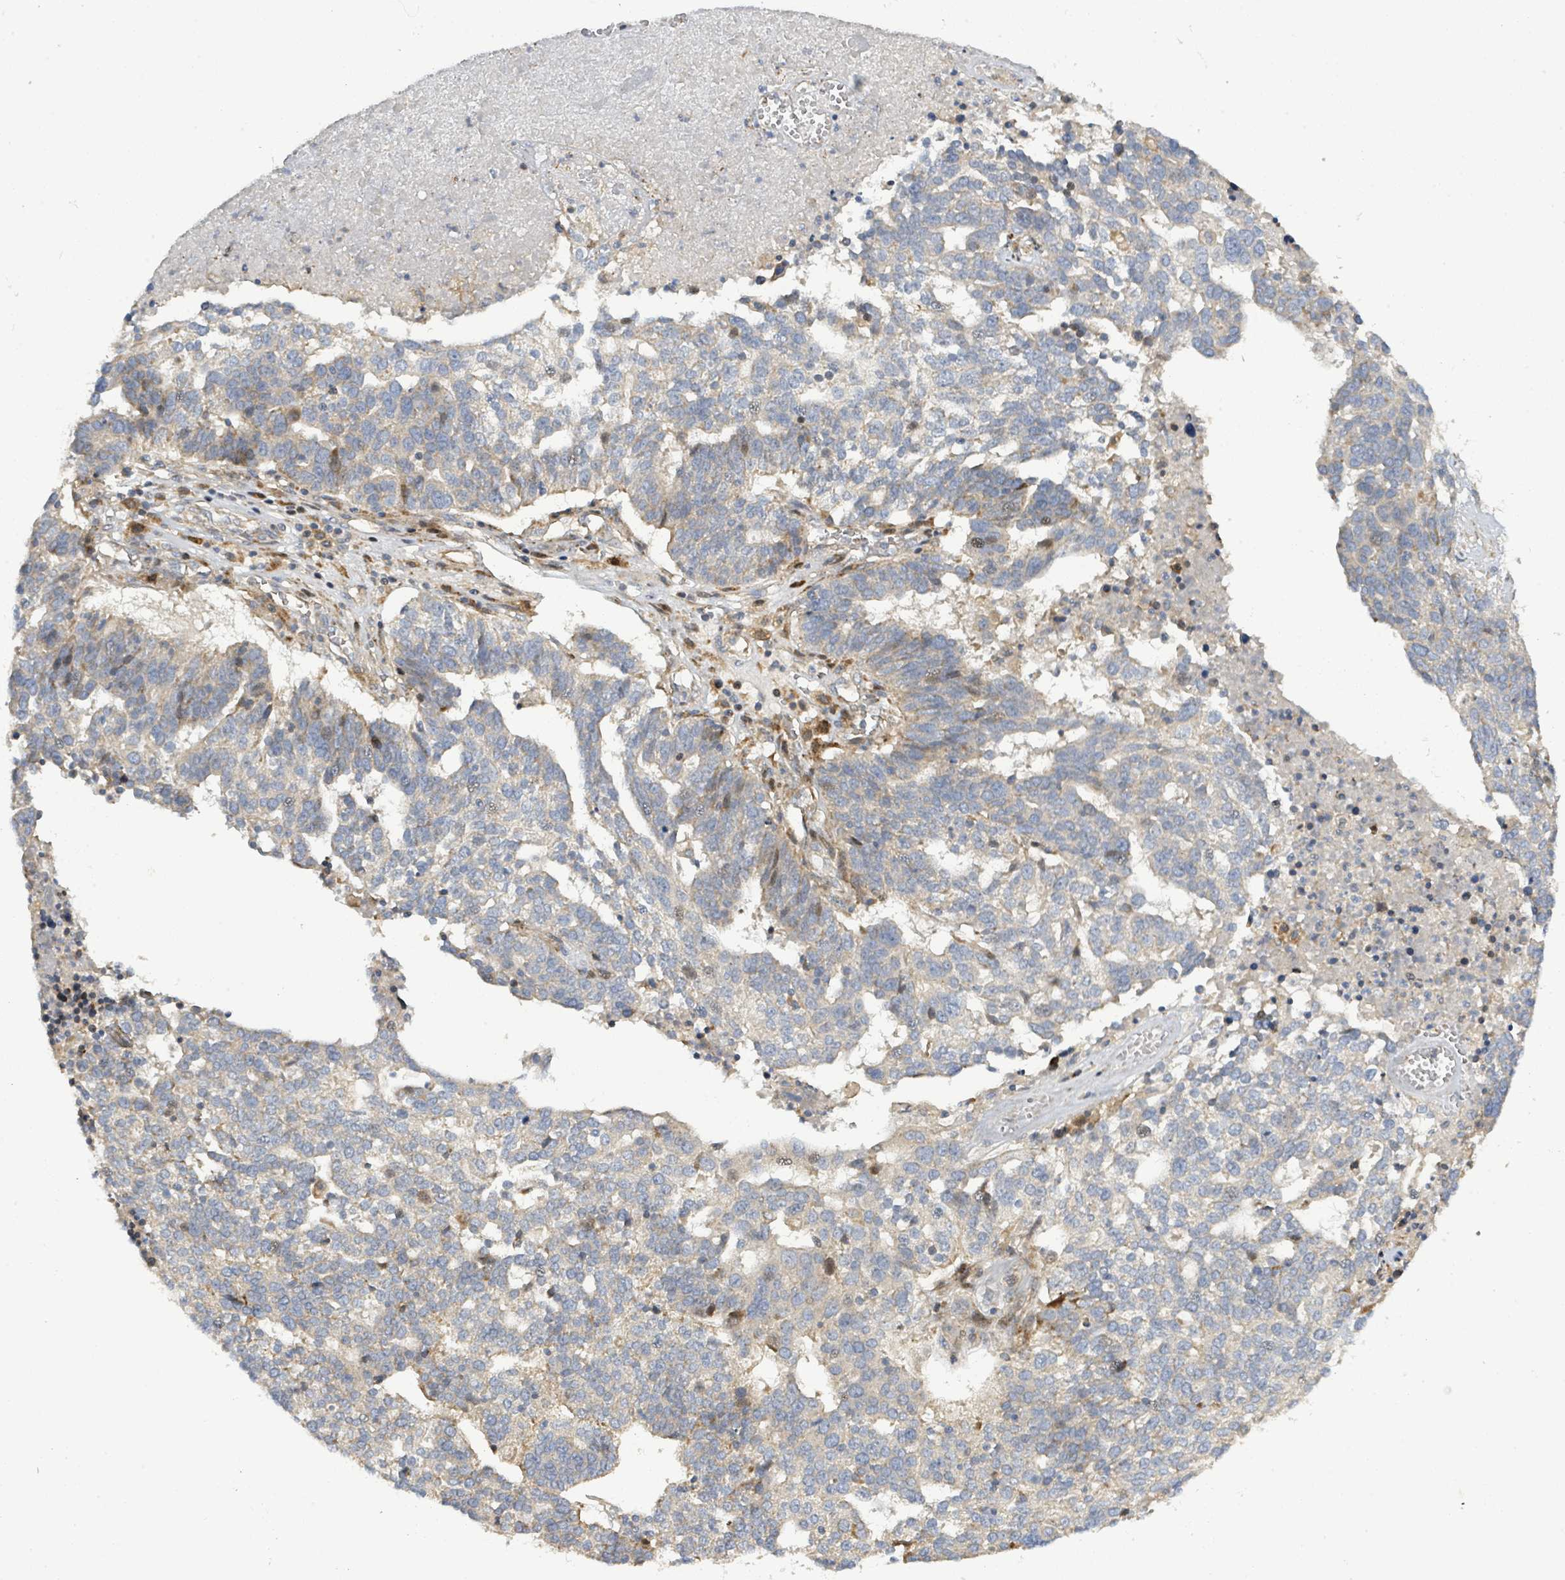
{"staining": {"intensity": "weak", "quantity": "<25%", "location": "cytoplasmic/membranous"}, "tissue": "ovarian cancer", "cell_type": "Tumor cells", "image_type": "cancer", "snomed": [{"axis": "morphology", "description": "Cystadenocarcinoma, serous, NOS"}, {"axis": "topography", "description": "Ovary"}], "caption": "Immunohistochemistry micrograph of neoplastic tissue: human serous cystadenocarcinoma (ovarian) stained with DAB (3,3'-diaminobenzidine) demonstrates no significant protein expression in tumor cells.", "gene": "CFAP210", "patient": {"sex": "female", "age": 59}}